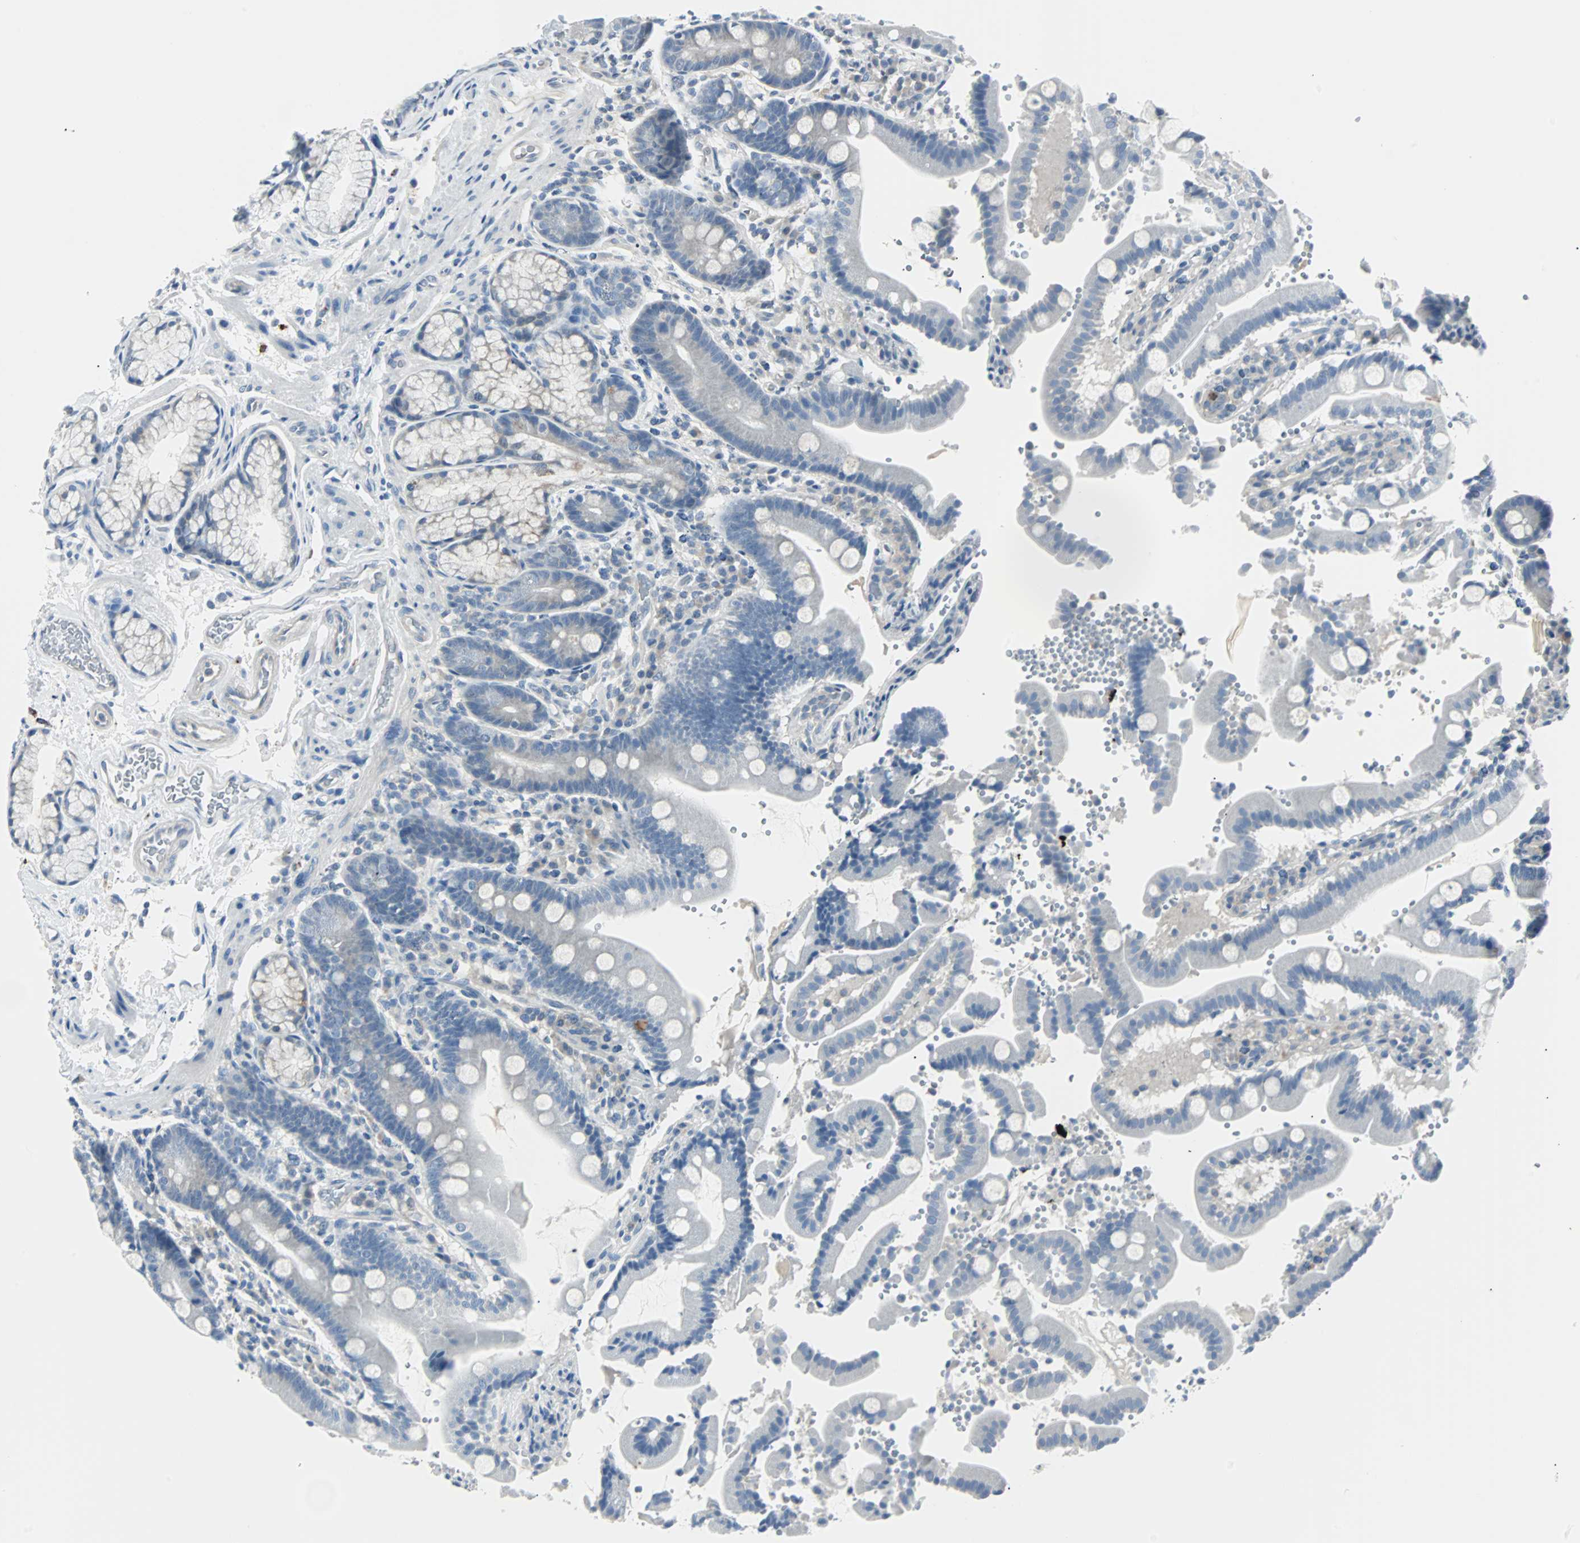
{"staining": {"intensity": "negative", "quantity": "none", "location": "none"}, "tissue": "duodenum", "cell_type": "Glandular cells", "image_type": "normal", "snomed": [{"axis": "morphology", "description": "Normal tissue, NOS"}, {"axis": "topography", "description": "Small intestine, NOS"}], "caption": "Immunohistochemistry of normal human duodenum exhibits no staining in glandular cells. Nuclei are stained in blue.", "gene": "RASA1", "patient": {"sex": "female", "age": 71}}